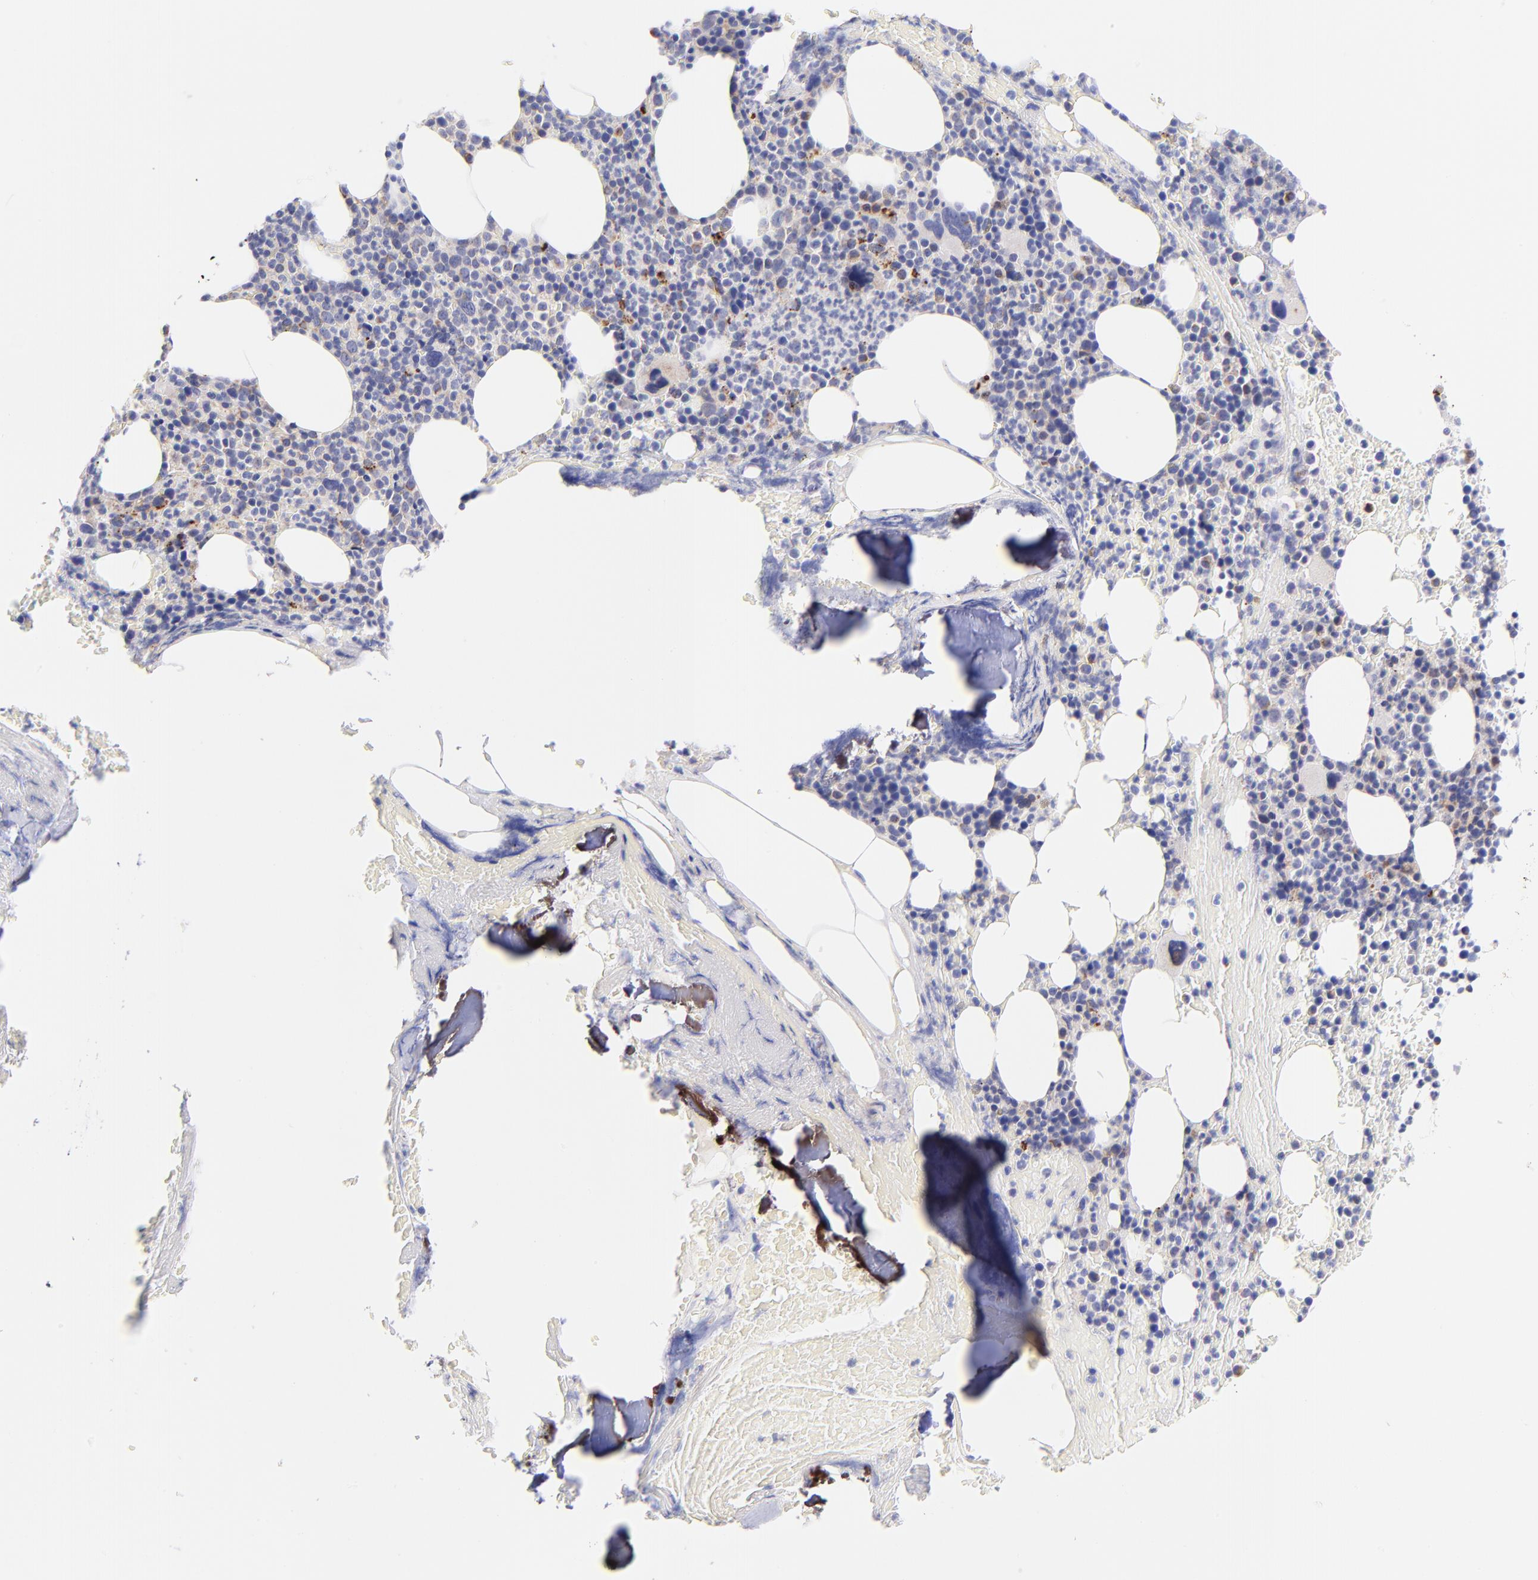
{"staining": {"intensity": "weak", "quantity": "<25%", "location": "cytoplasmic/membranous"}, "tissue": "bone marrow", "cell_type": "Hematopoietic cells", "image_type": "normal", "snomed": [{"axis": "morphology", "description": "Normal tissue, NOS"}, {"axis": "topography", "description": "Bone marrow"}], "caption": "The photomicrograph reveals no significant positivity in hematopoietic cells of bone marrow. (Immunohistochemistry (ihc), brightfield microscopy, high magnification).", "gene": "NDUFB7", "patient": {"sex": "female", "age": 66}}